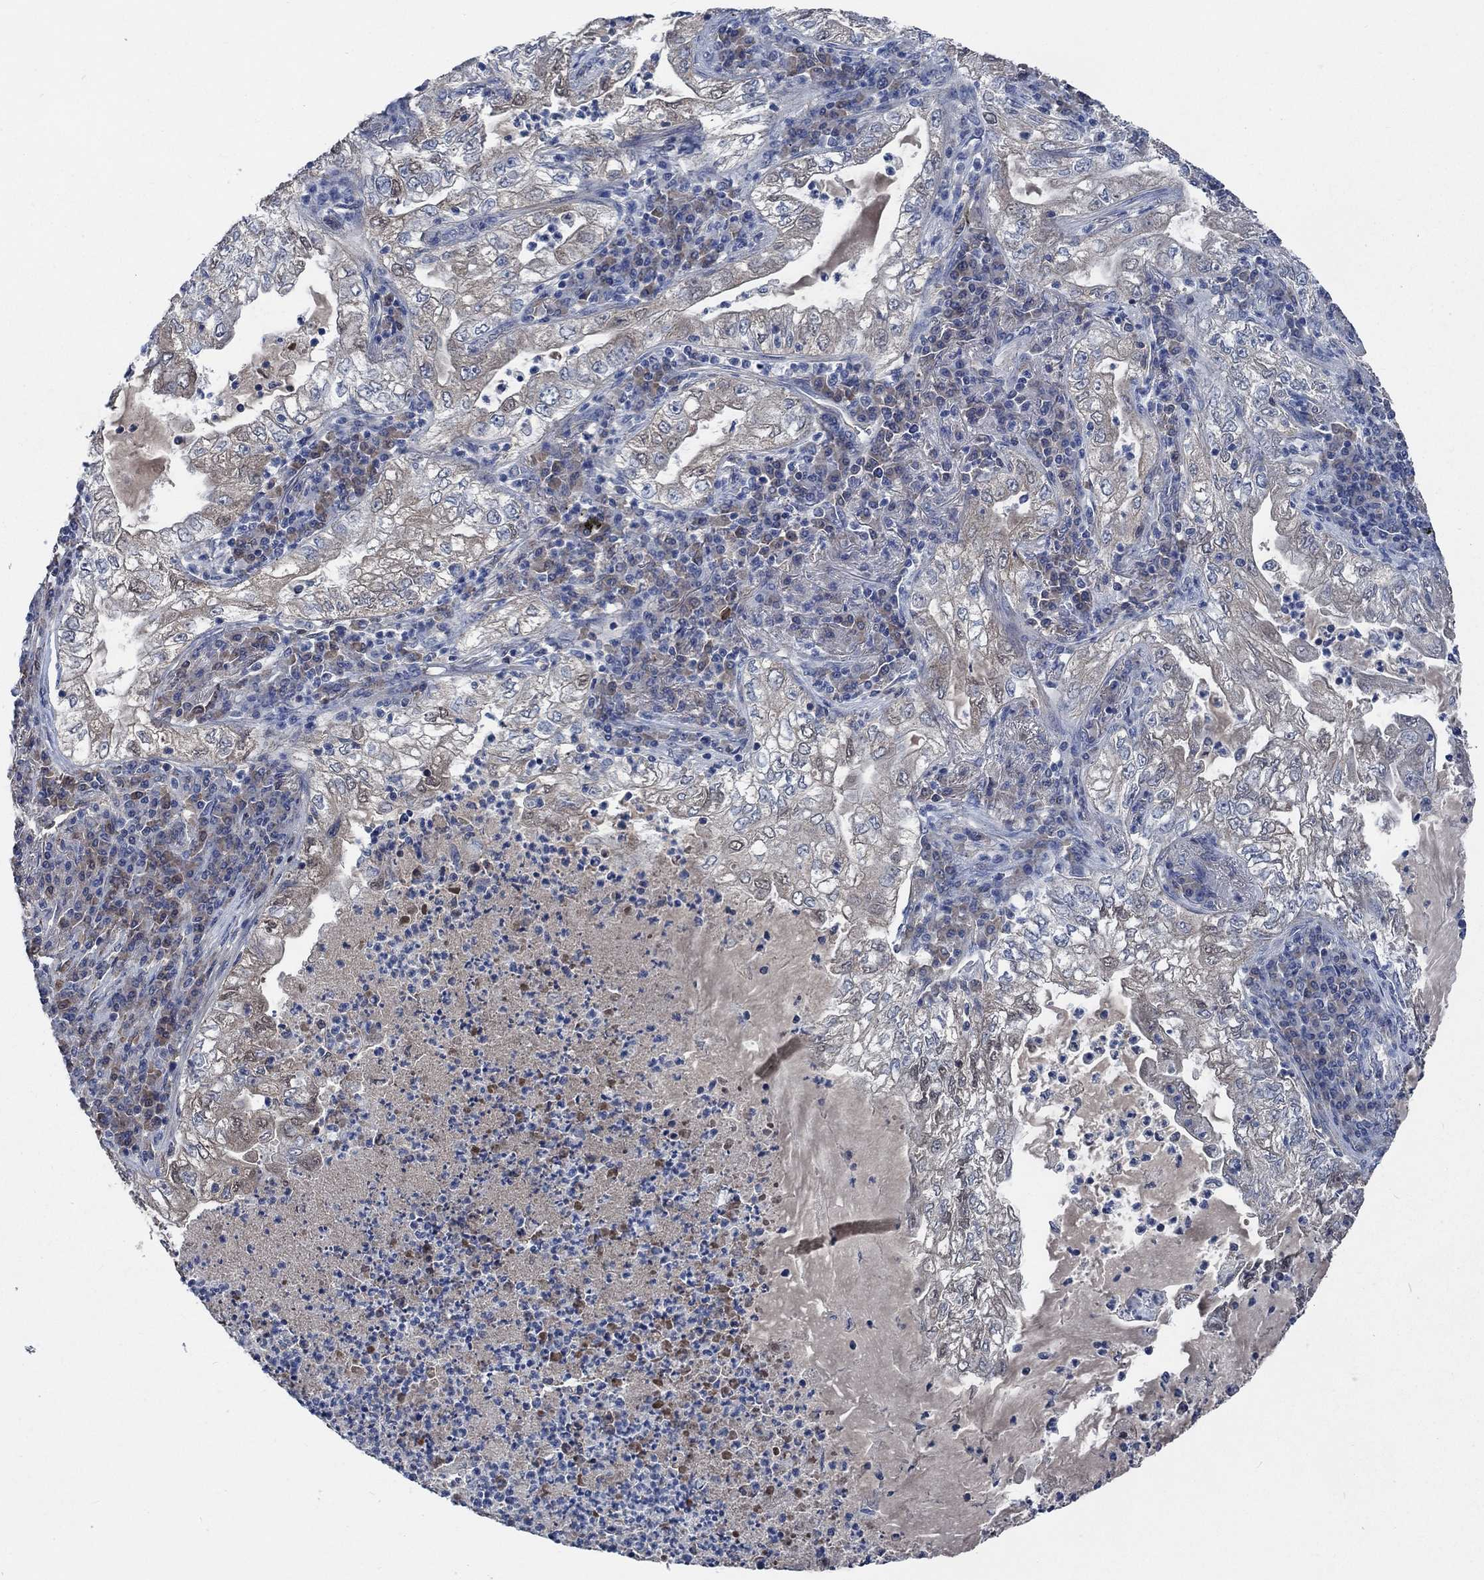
{"staining": {"intensity": "negative", "quantity": "none", "location": "none"}, "tissue": "lung cancer", "cell_type": "Tumor cells", "image_type": "cancer", "snomed": [{"axis": "morphology", "description": "Adenocarcinoma, NOS"}, {"axis": "topography", "description": "Lung"}], "caption": "Immunohistochemistry image of human lung cancer stained for a protein (brown), which demonstrates no expression in tumor cells.", "gene": "OBSCN", "patient": {"sex": "female", "age": 73}}